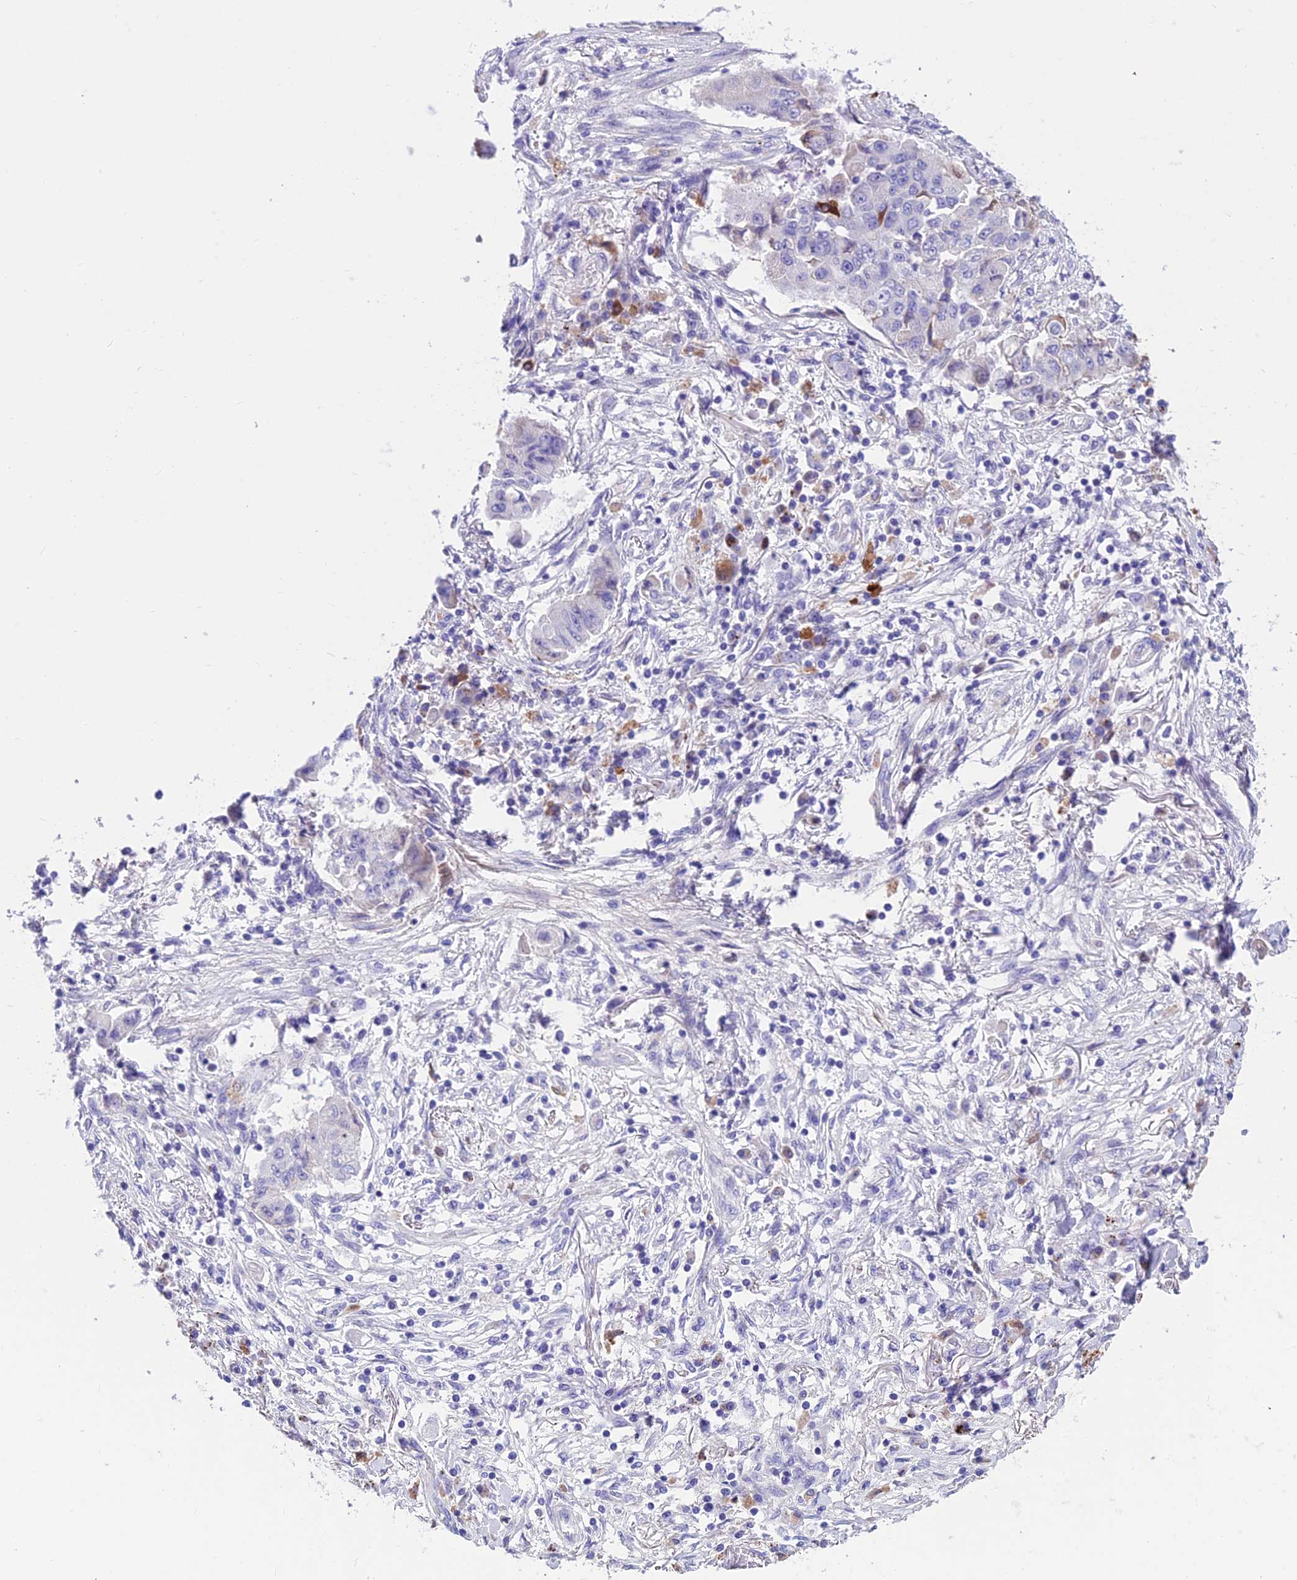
{"staining": {"intensity": "negative", "quantity": "none", "location": "none"}, "tissue": "lung cancer", "cell_type": "Tumor cells", "image_type": "cancer", "snomed": [{"axis": "morphology", "description": "Squamous cell carcinoma, NOS"}, {"axis": "topography", "description": "Lung"}], "caption": "An immunohistochemistry (IHC) photomicrograph of lung cancer (squamous cell carcinoma) is shown. There is no staining in tumor cells of lung cancer (squamous cell carcinoma).", "gene": "GNG11", "patient": {"sex": "male", "age": 74}}